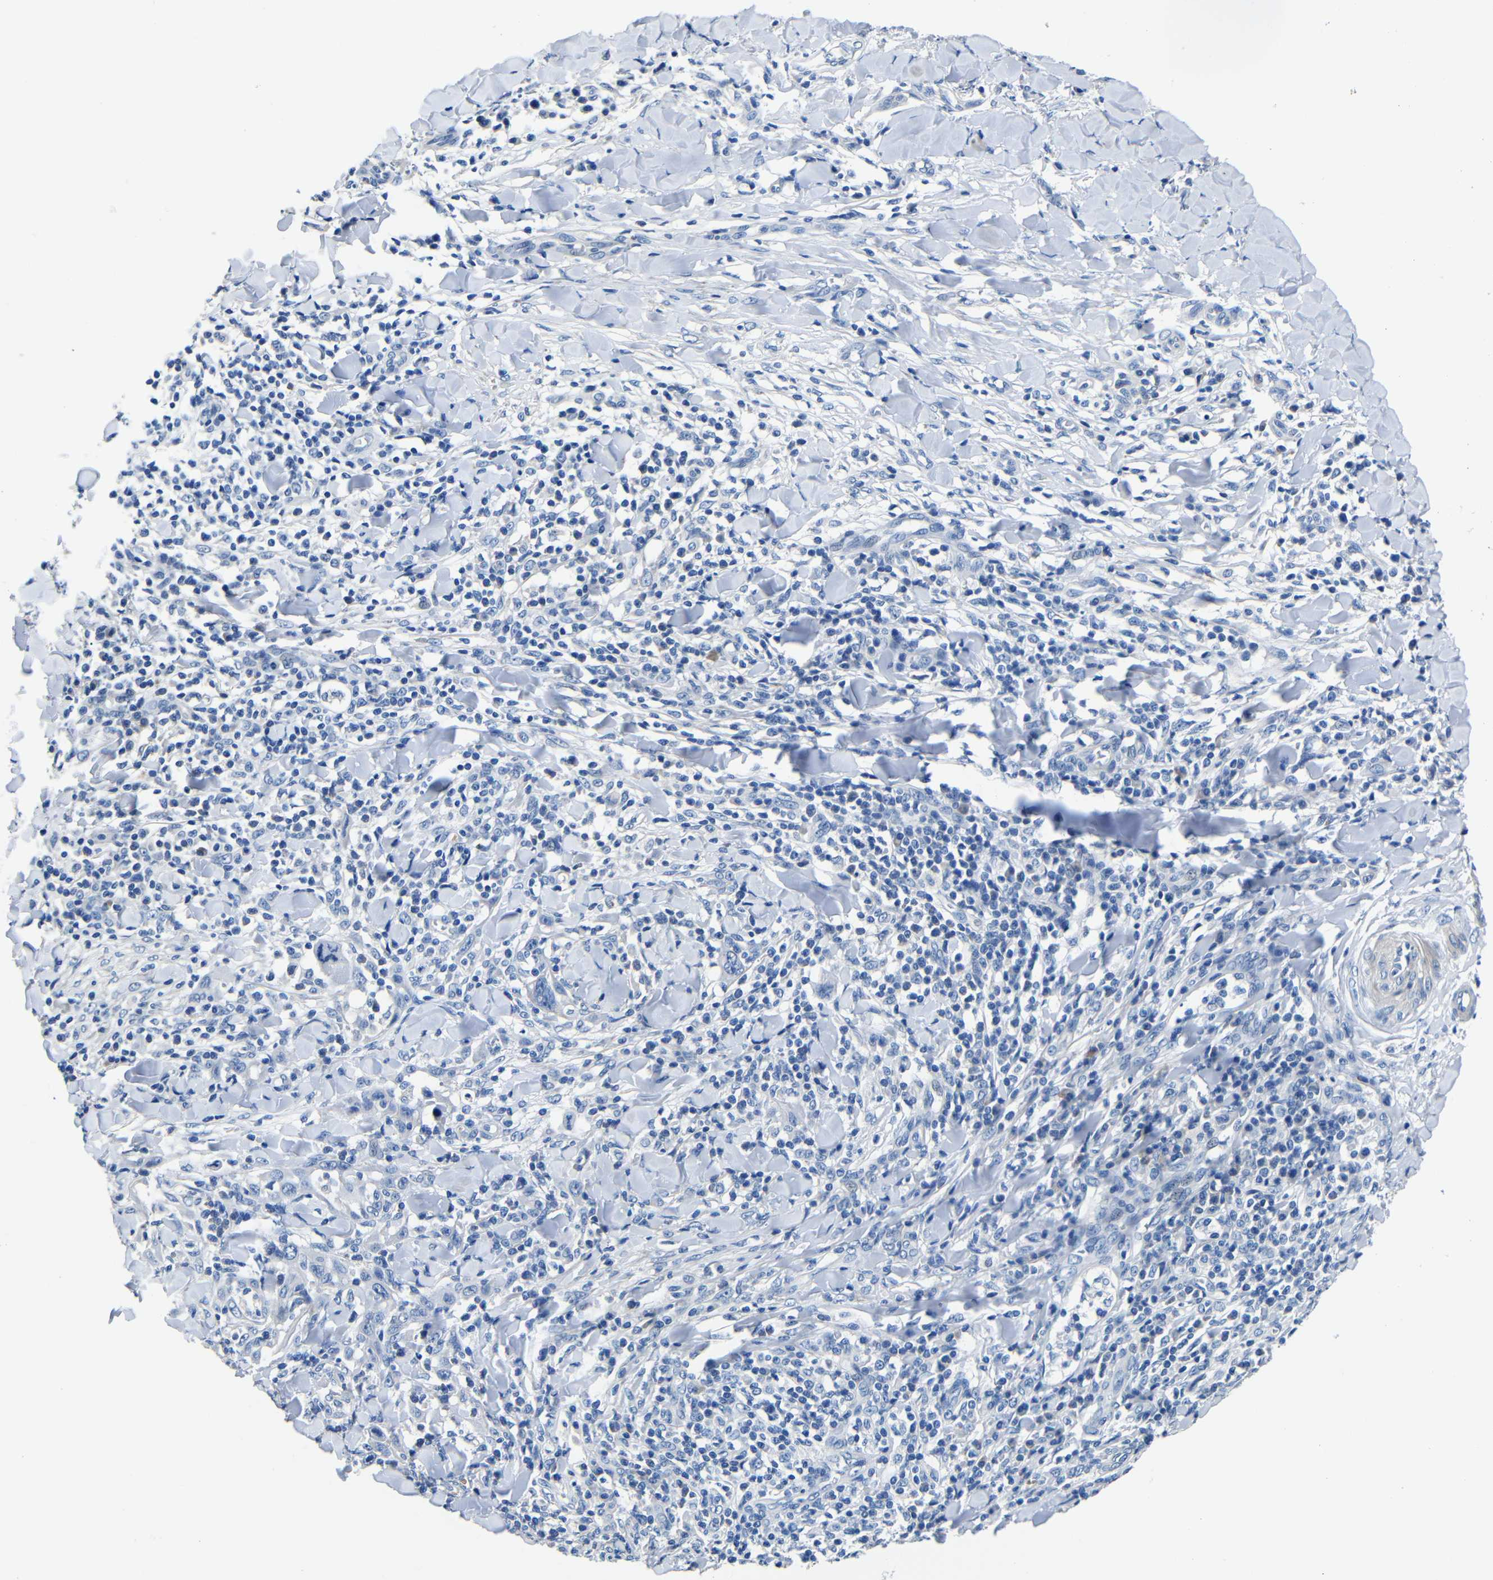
{"staining": {"intensity": "negative", "quantity": "none", "location": "none"}, "tissue": "skin cancer", "cell_type": "Tumor cells", "image_type": "cancer", "snomed": [{"axis": "morphology", "description": "Squamous cell carcinoma, NOS"}, {"axis": "topography", "description": "Skin"}], "caption": "High magnification brightfield microscopy of skin squamous cell carcinoma stained with DAB (brown) and counterstained with hematoxylin (blue): tumor cells show no significant positivity.", "gene": "TNFAIP1", "patient": {"sex": "male", "age": 24}}